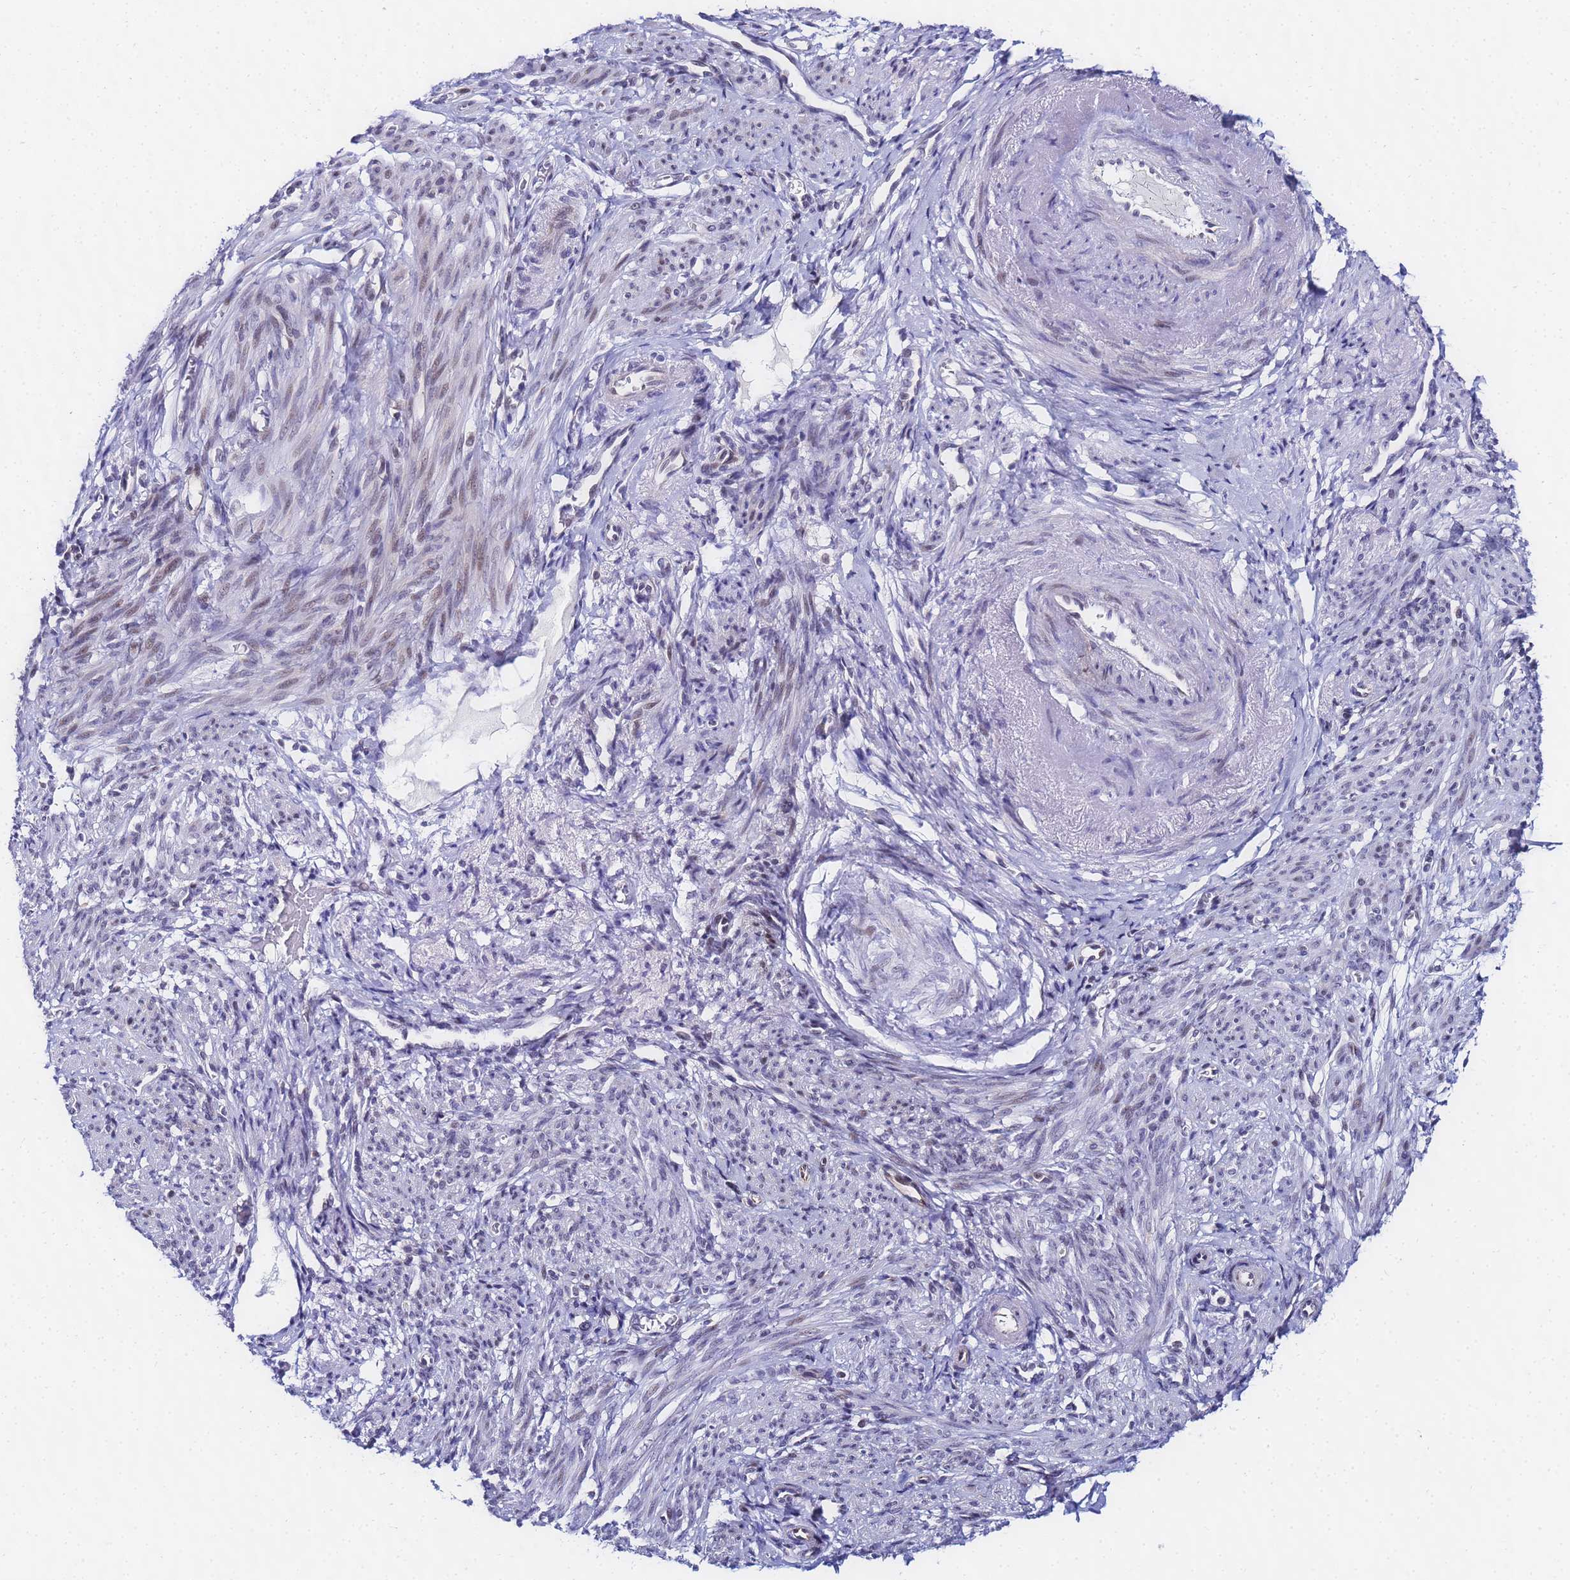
{"staining": {"intensity": "negative", "quantity": "none", "location": "none"}, "tissue": "smooth muscle", "cell_type": "Smooth muscle cells", "image_type": "normal", "snomed": [{"axis": "morphology", "description": "Normal tissue, NOS"}, {"axis": "topography", "description": "Smooth muscle"}], "caption": "Immunohistochemistry photomicrograph of unremarkable smooth muscle stained for a protein (brown), which shows no staining in smooth muscle cells.", "gene": "CKMT1A", "patient": {"sex": "female", "age": 39}}